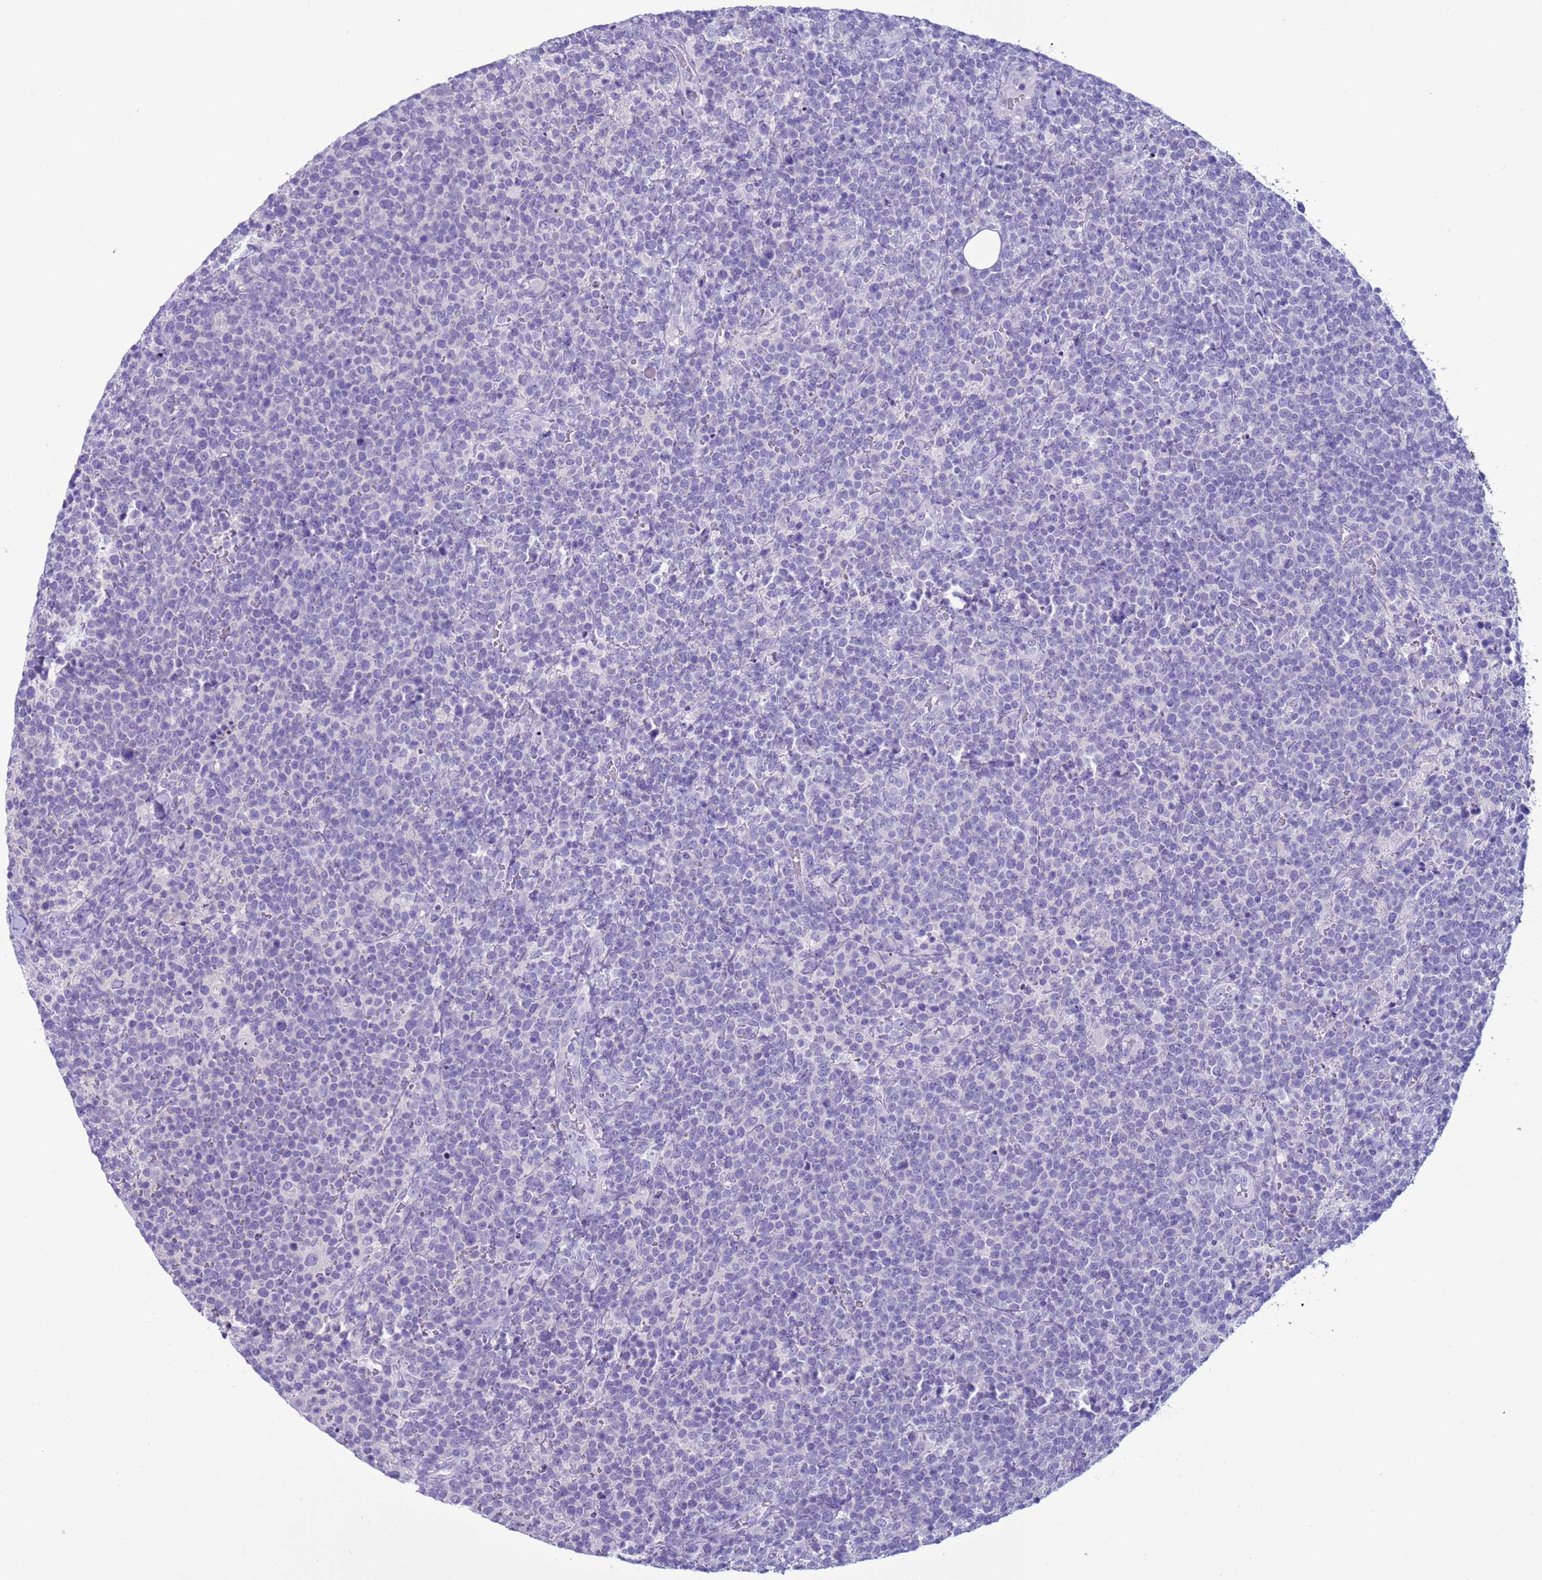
{"staining": {"intensity": "negative", "quantity": "none", "location": "none"}, "tissue": "lymphoma", "cell_type": "Tumor cells", "image_type": "cancer", "snomed": [{"axis": "morphology", "description": "Malignant lymphoma, non-Hodgkin's type, High grade"}, {"axis": "topography", "description": "Lymph node"}], "caption": "Immunohistochemical staining of malignant lymphoma, non-Hodgkin's type (high-grade) reveals no significant expression in tumor cells. (Stains: DAB (3,3'-diaminobenzidine) immunohistochemistry (IHC) with hematoxylin counter stain, Microscopy: brightfield microscopy at high magnification).", "gene": "CST4", "patient": {"sex": "male", "age": 61}}